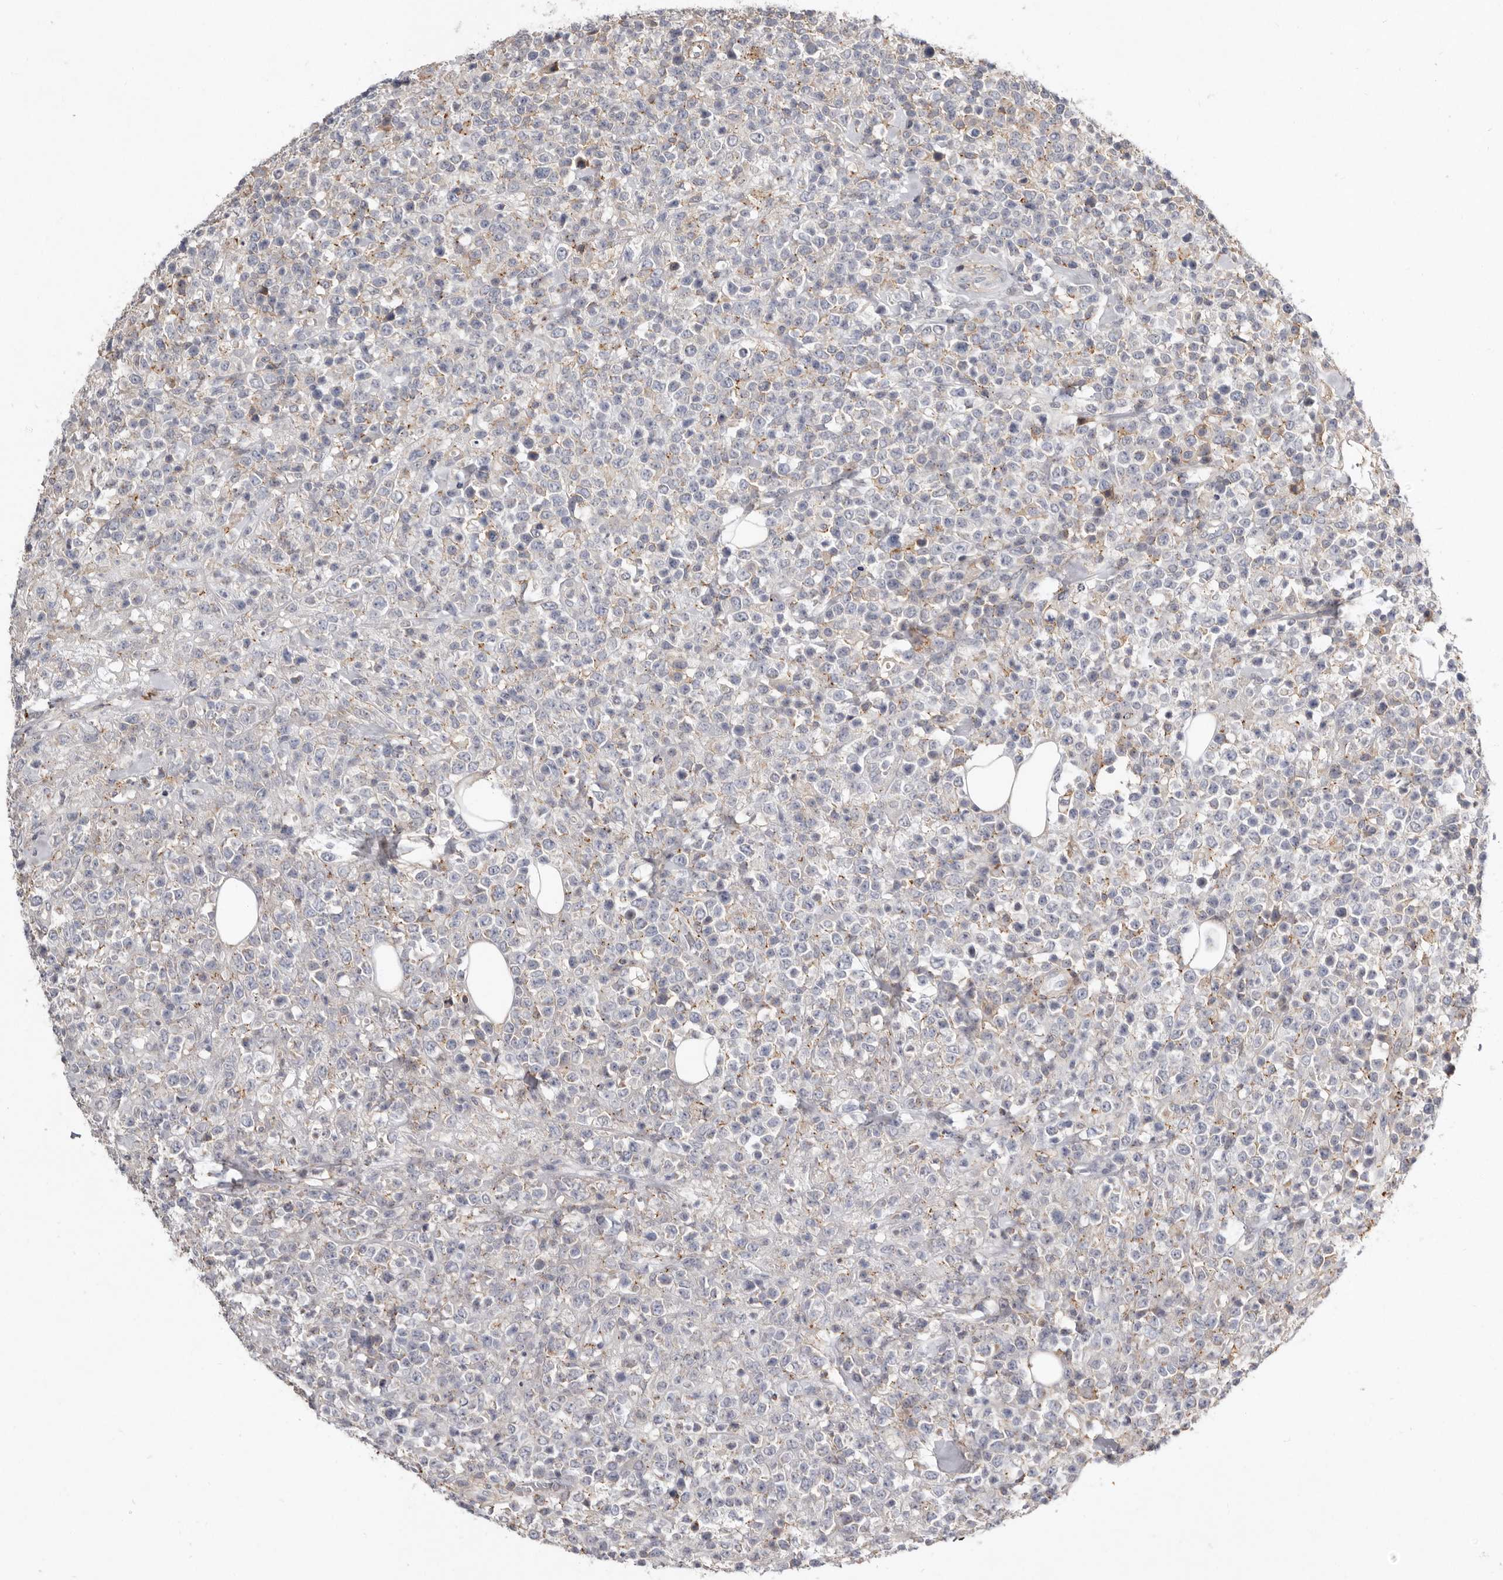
{"staining": {"intensity": "weak", "quantity": "<25%", "location": "cytoplasmic/membranous"}, "tissue": "lymphoma", "cell_type": "Tumor cells", "image_type": "cancer", "snomed": [{"axis": "morphology", "description": "Malignant lymphoma, non-Hodgkin's type, High grade"}, {"axis": "topography", "description": "Colon"}], "caption": "Photomicrograph shows no protein expression in tumor cells of malignant lymphoma, non-Hodgkin's type (high-grade) tissue. Brightfield microscopy of immunohistochemistry stained with DAB (brown) and hematoxylin (blue), captured at high magnification.", "gene": "KIF26B", "patient": {"sex": "female", "age": 53}}